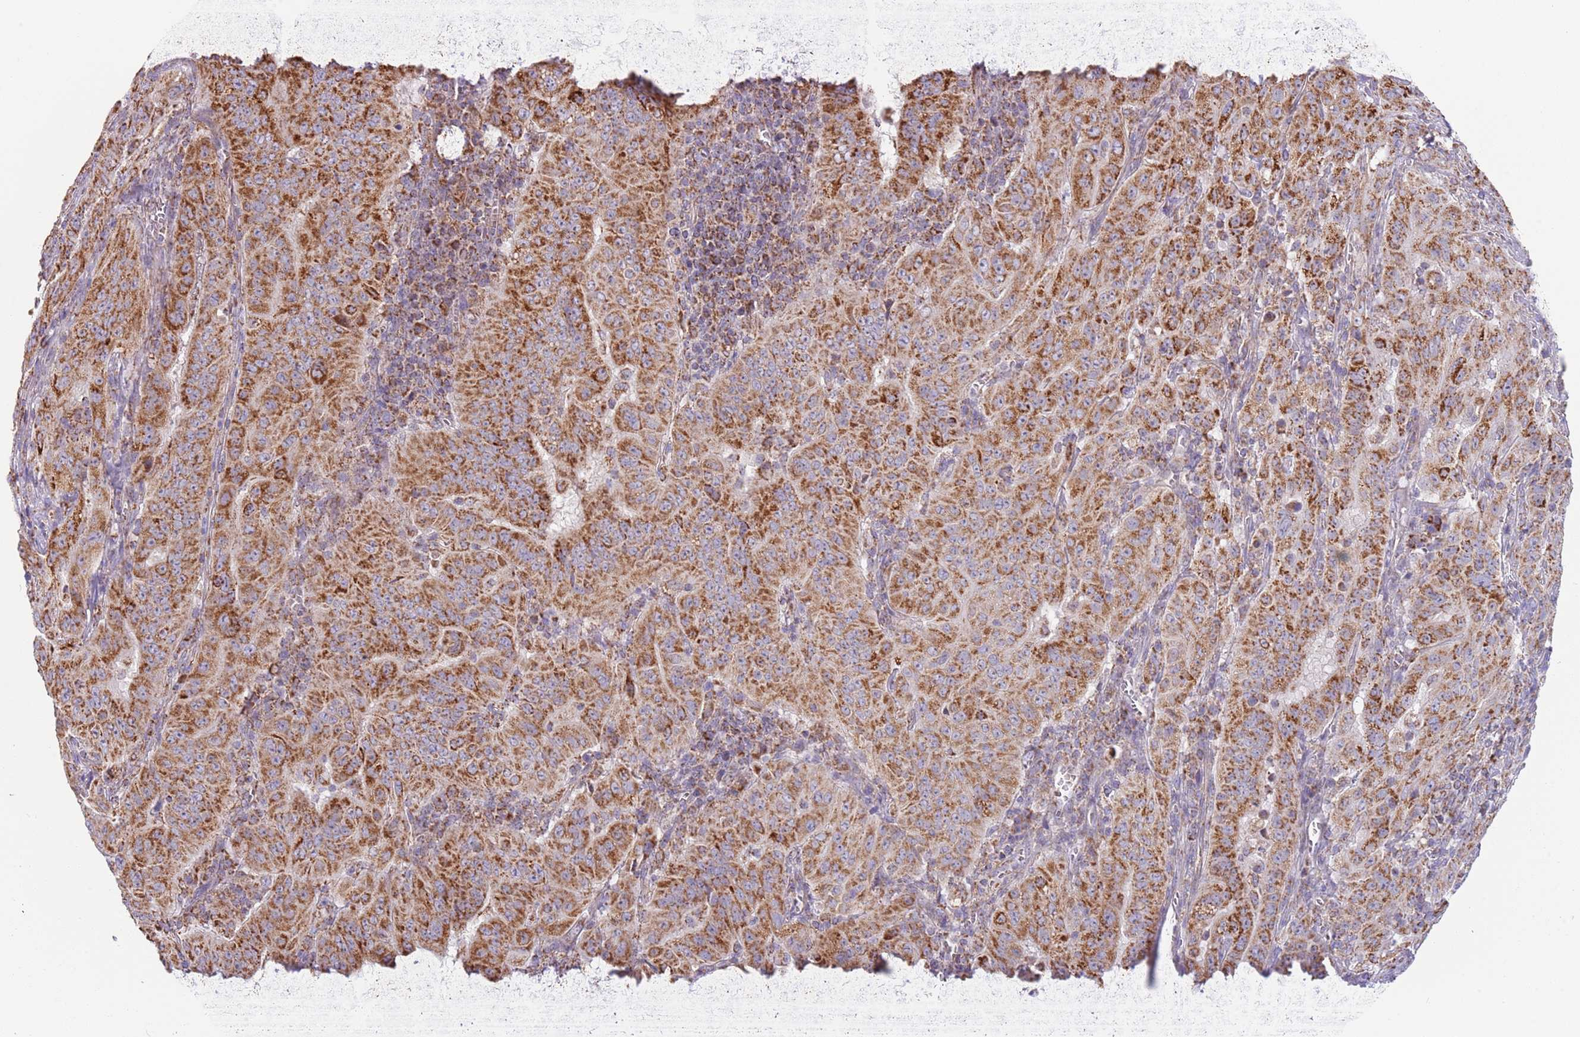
{"staining": {"intensity": "strong", "quantity": ">75%", "location": "cytoplasmic/membranous"}, "tissue": "pancreatic cancer", "cell_type": "Tumor cells", "image_type": "cancer", "snomed": [{"axis": "morphology", "description": "Adenocarcinoma, NOS"}, {"axis": "topography", "description": "Pancreas"}], "caption": "An immunohistochemistry histopathology image of tumor tissue is shown. Protein staining in brown highlights strong cytoplasmic/membranous positivity in pancreatic adenocarcinoma within tumor cells.", "gene": "LHX6", "patient": {"sex": "male", "age": 63}}